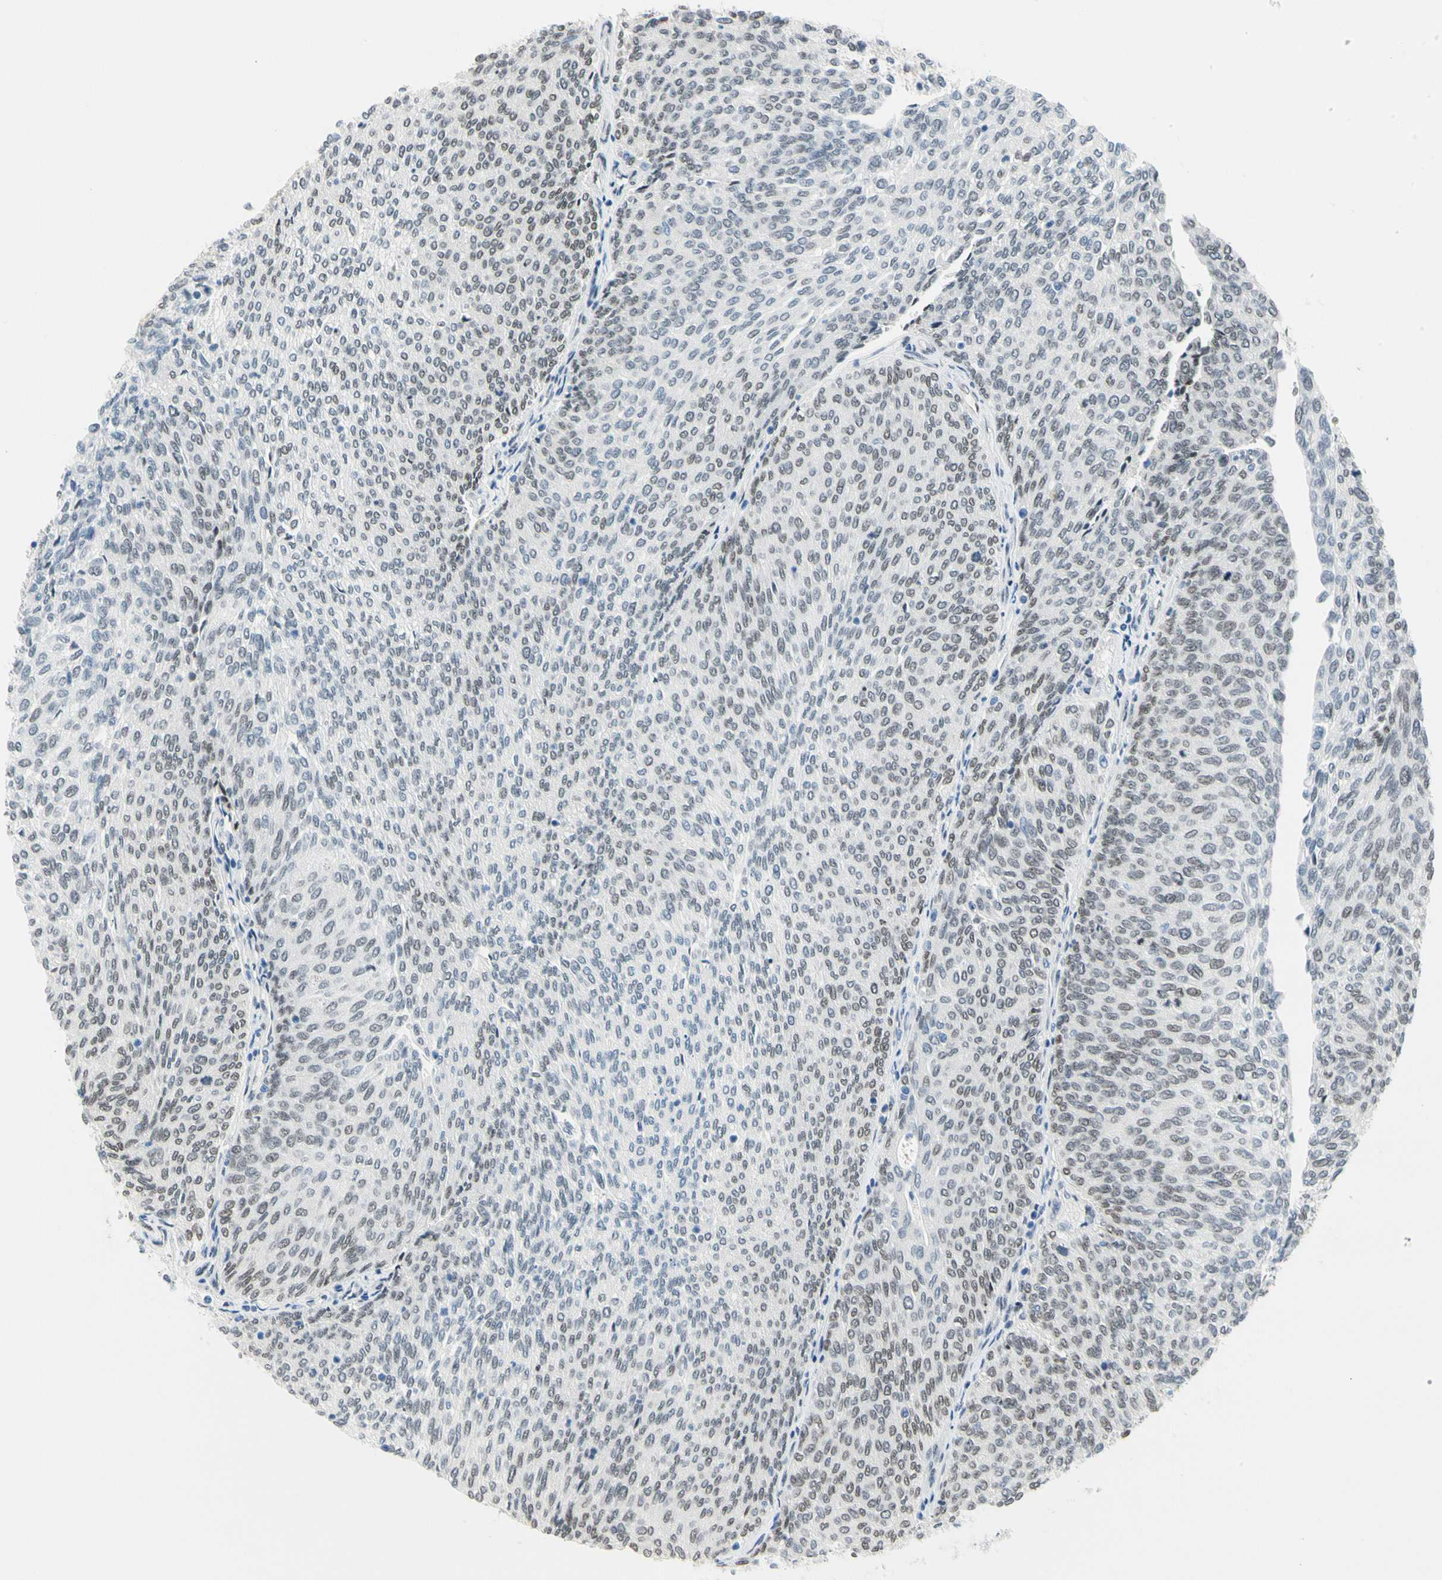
{"staining": {"intensity": "weak", "quantity": "25%-75%", "location": "nuclear"}, "tissue": "urothelial cancer", "cell_type": "Tumor cells", "image_type": "cancer", "snomed": [{"axis": "morphology", "description": "Urothelial carcinoma, Low grade"}, {"axis": "topography", "description": "Urinary bladder"}], "caption": "This micrograph displays IHC staining of urothelial cancer, with low weak nuclear staining in approximately 25%-75% of tumor cells.", "gene": "NFIA", "patient": {"sex": "female", "age": 79}}